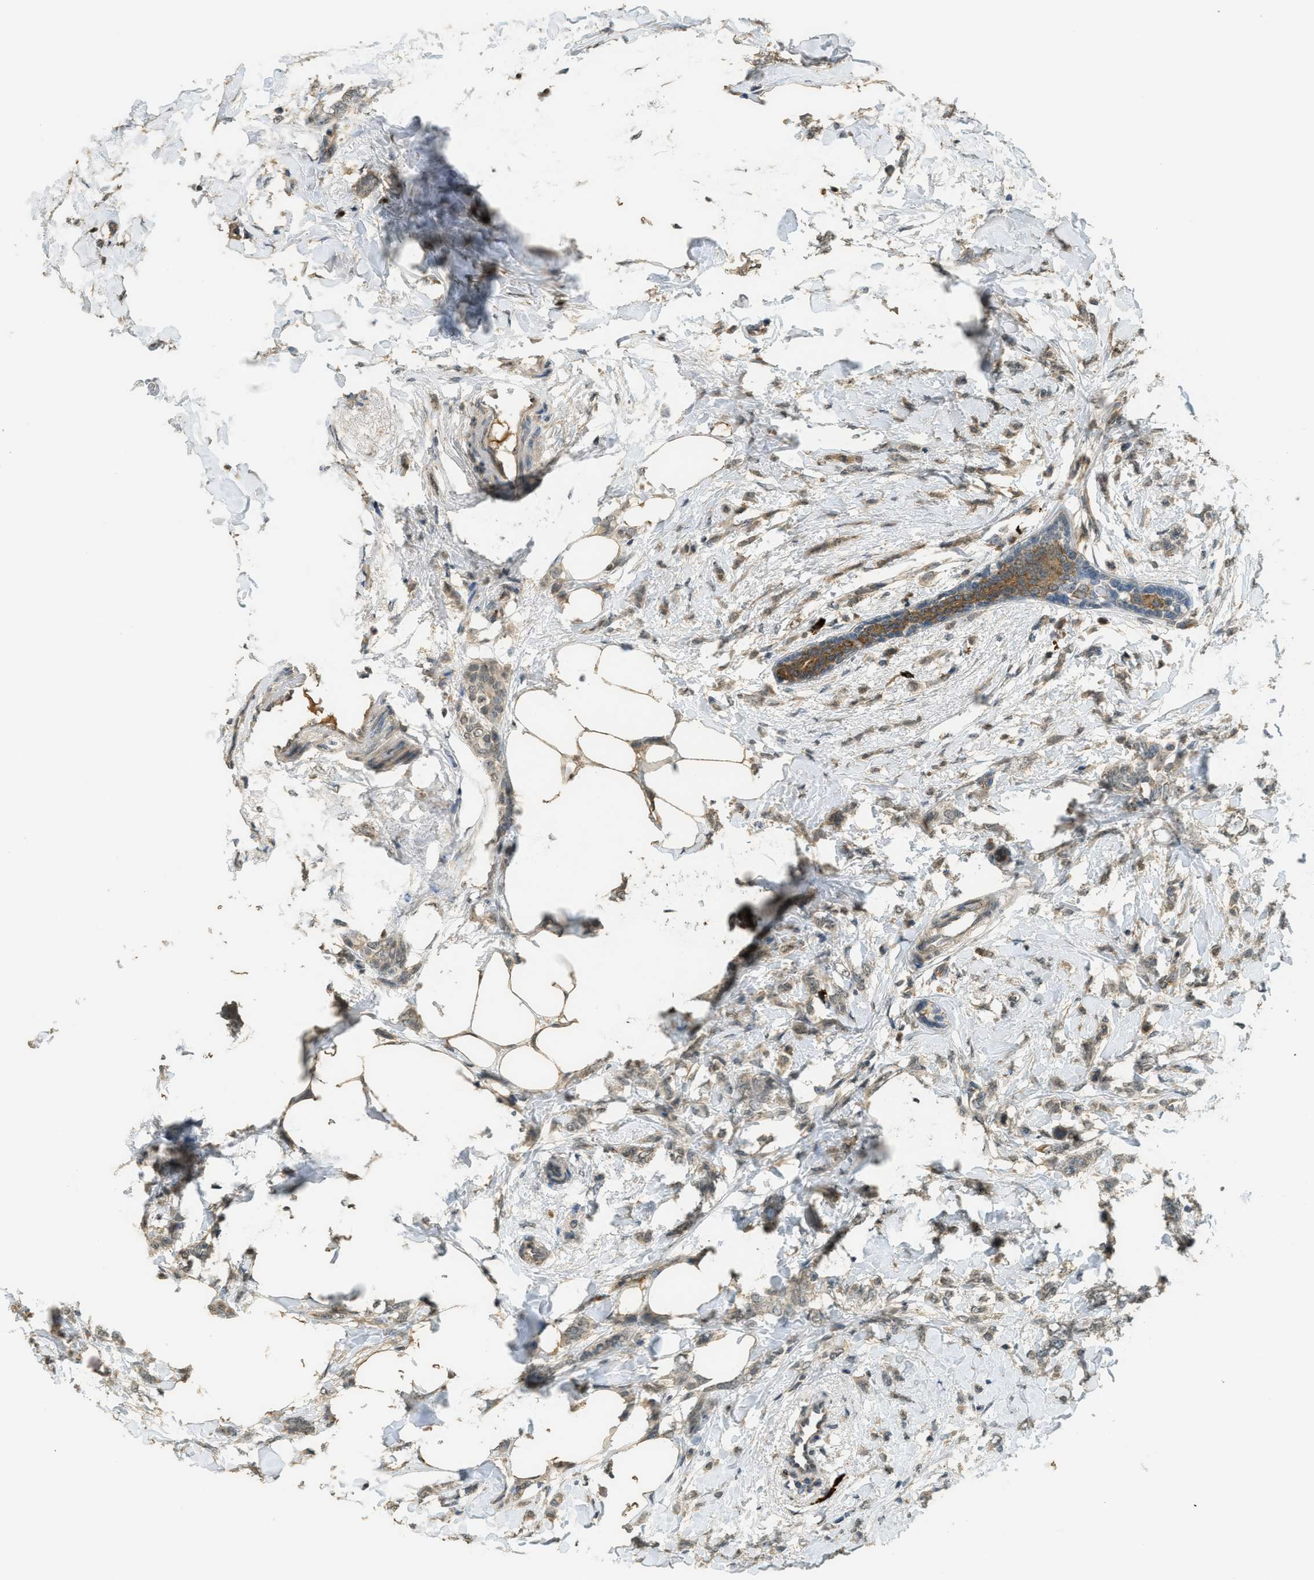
{"staining": {"intensity": "weak", "quantity": ">75%", "location": "cytoplasmic/membranous"}, "tissue": "breast cancer", "cell_type": "Tumor cells", "image_type": "cancer", "snomed": [{"axis": "morphology", "description": "Lobular carcinoma, in situ"}, {"axis": "morphology", "description": "Lobular carcinoma"}, {"axis": "topography", "description": "Breast"}], "caption": "Immunohistochemistry (IHC) image of neoplastic tissue: breast cancer (lobular carcinoma in situ) stained using immunohistochemistry displays low levels of weak protein expression localized specifically in the cytoplasmic/membranous of tumor cells, appearing as a cytoplasmic/membranous brown color.", "gene": "IGF2BP2", "patient": {"sex": "female", "age": 41}}